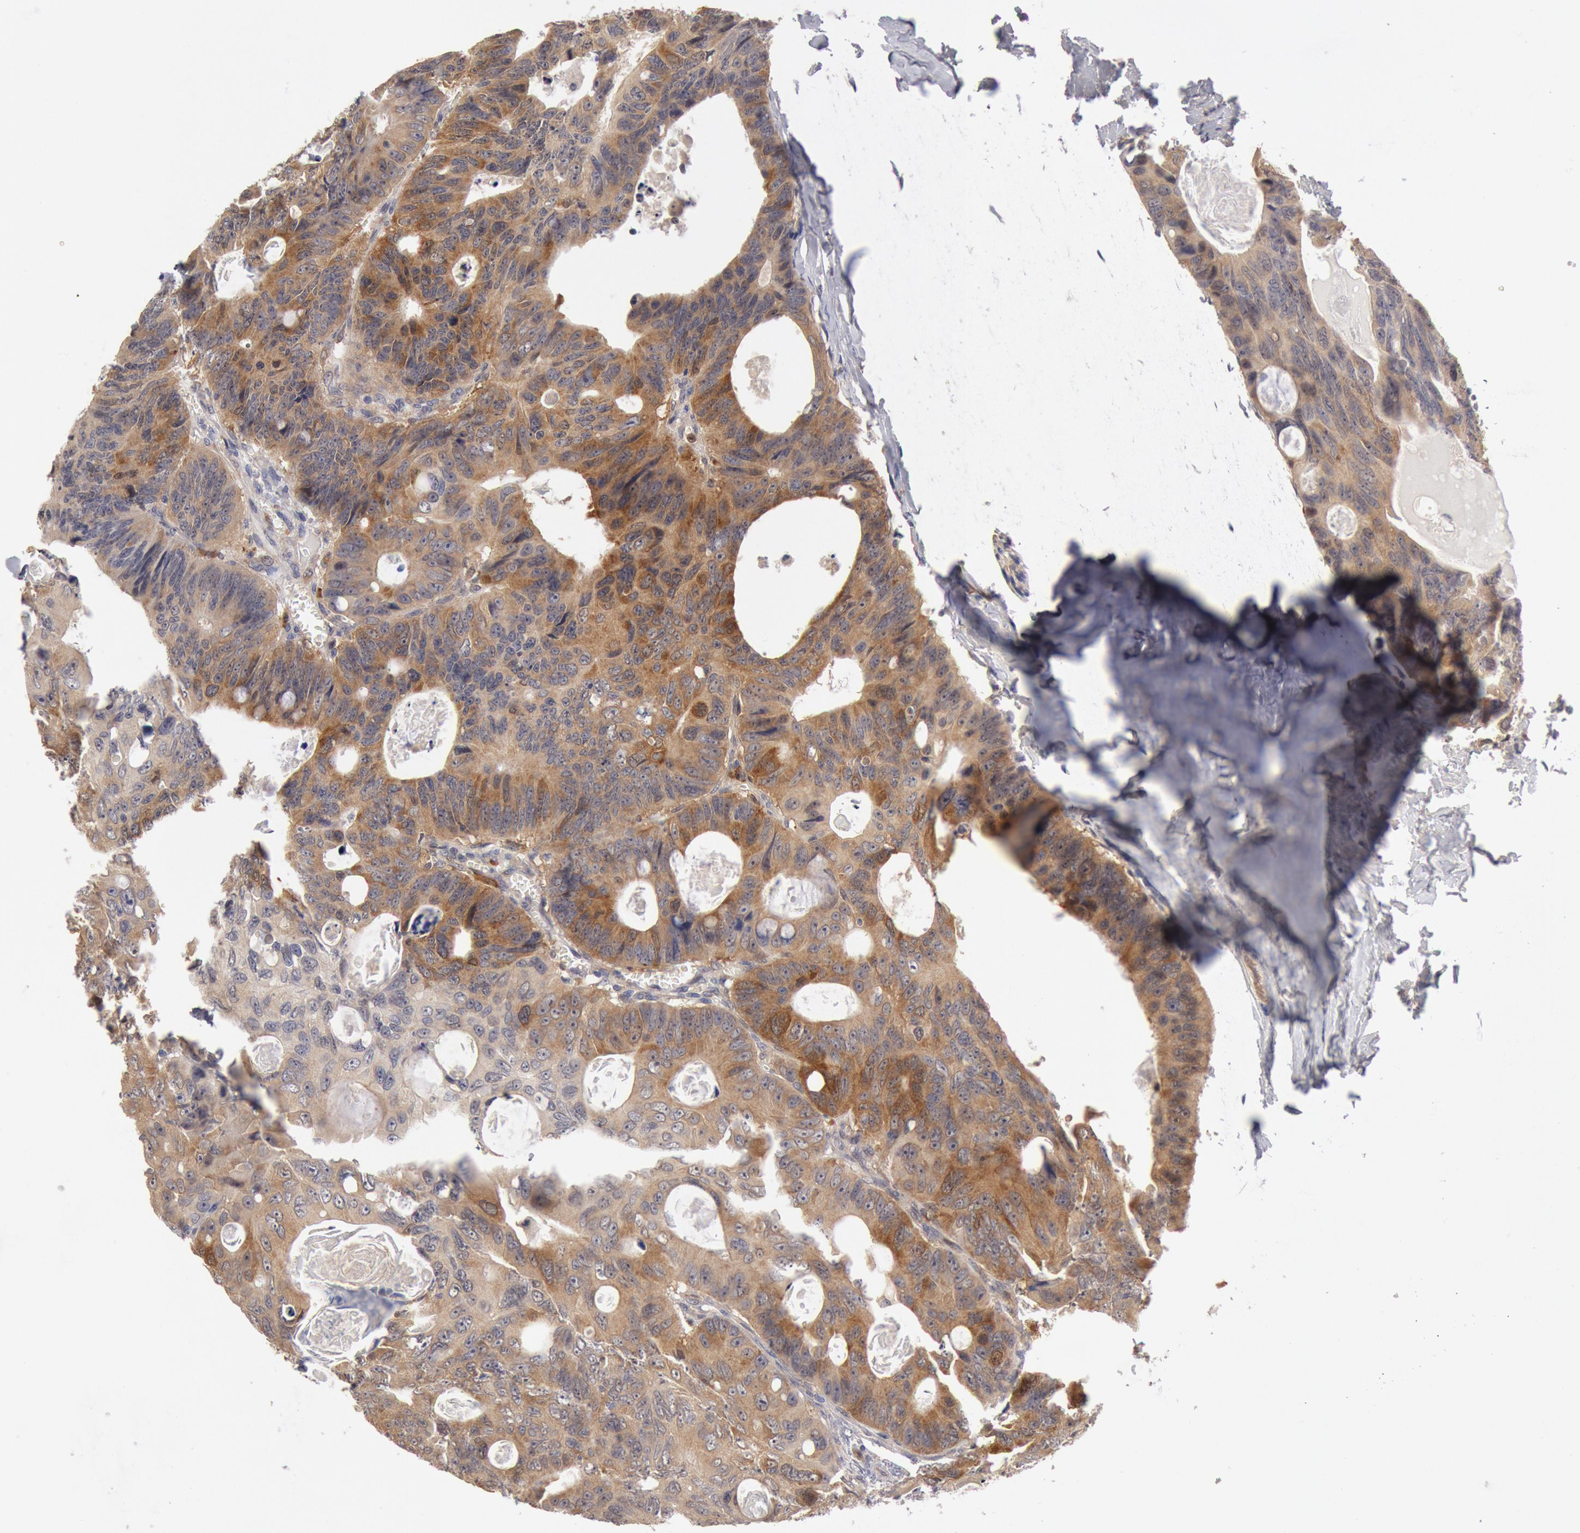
{"staining": {"intensity": "moderate", "quantity": ">75%", "location": "cytoplasmic/membranous"}, "tissue": "colorectal cancer", "cell_type": "Tumor cells", "image_type": "cancer", "snomed": [{"axis": "morphology", "description": "Adenocarcinoma, NOS"}, {"axis": "topography", "description": "Colon"}], "caption": "DAB immunohistochemical staining of adenocarcinoma (colorectal) reveals moderate cytoplasmic/membranous protein positivity in about >75% of tumor cells.", "gene": "DNAJA1", "patient": {"sex": "female", "age": 55}}